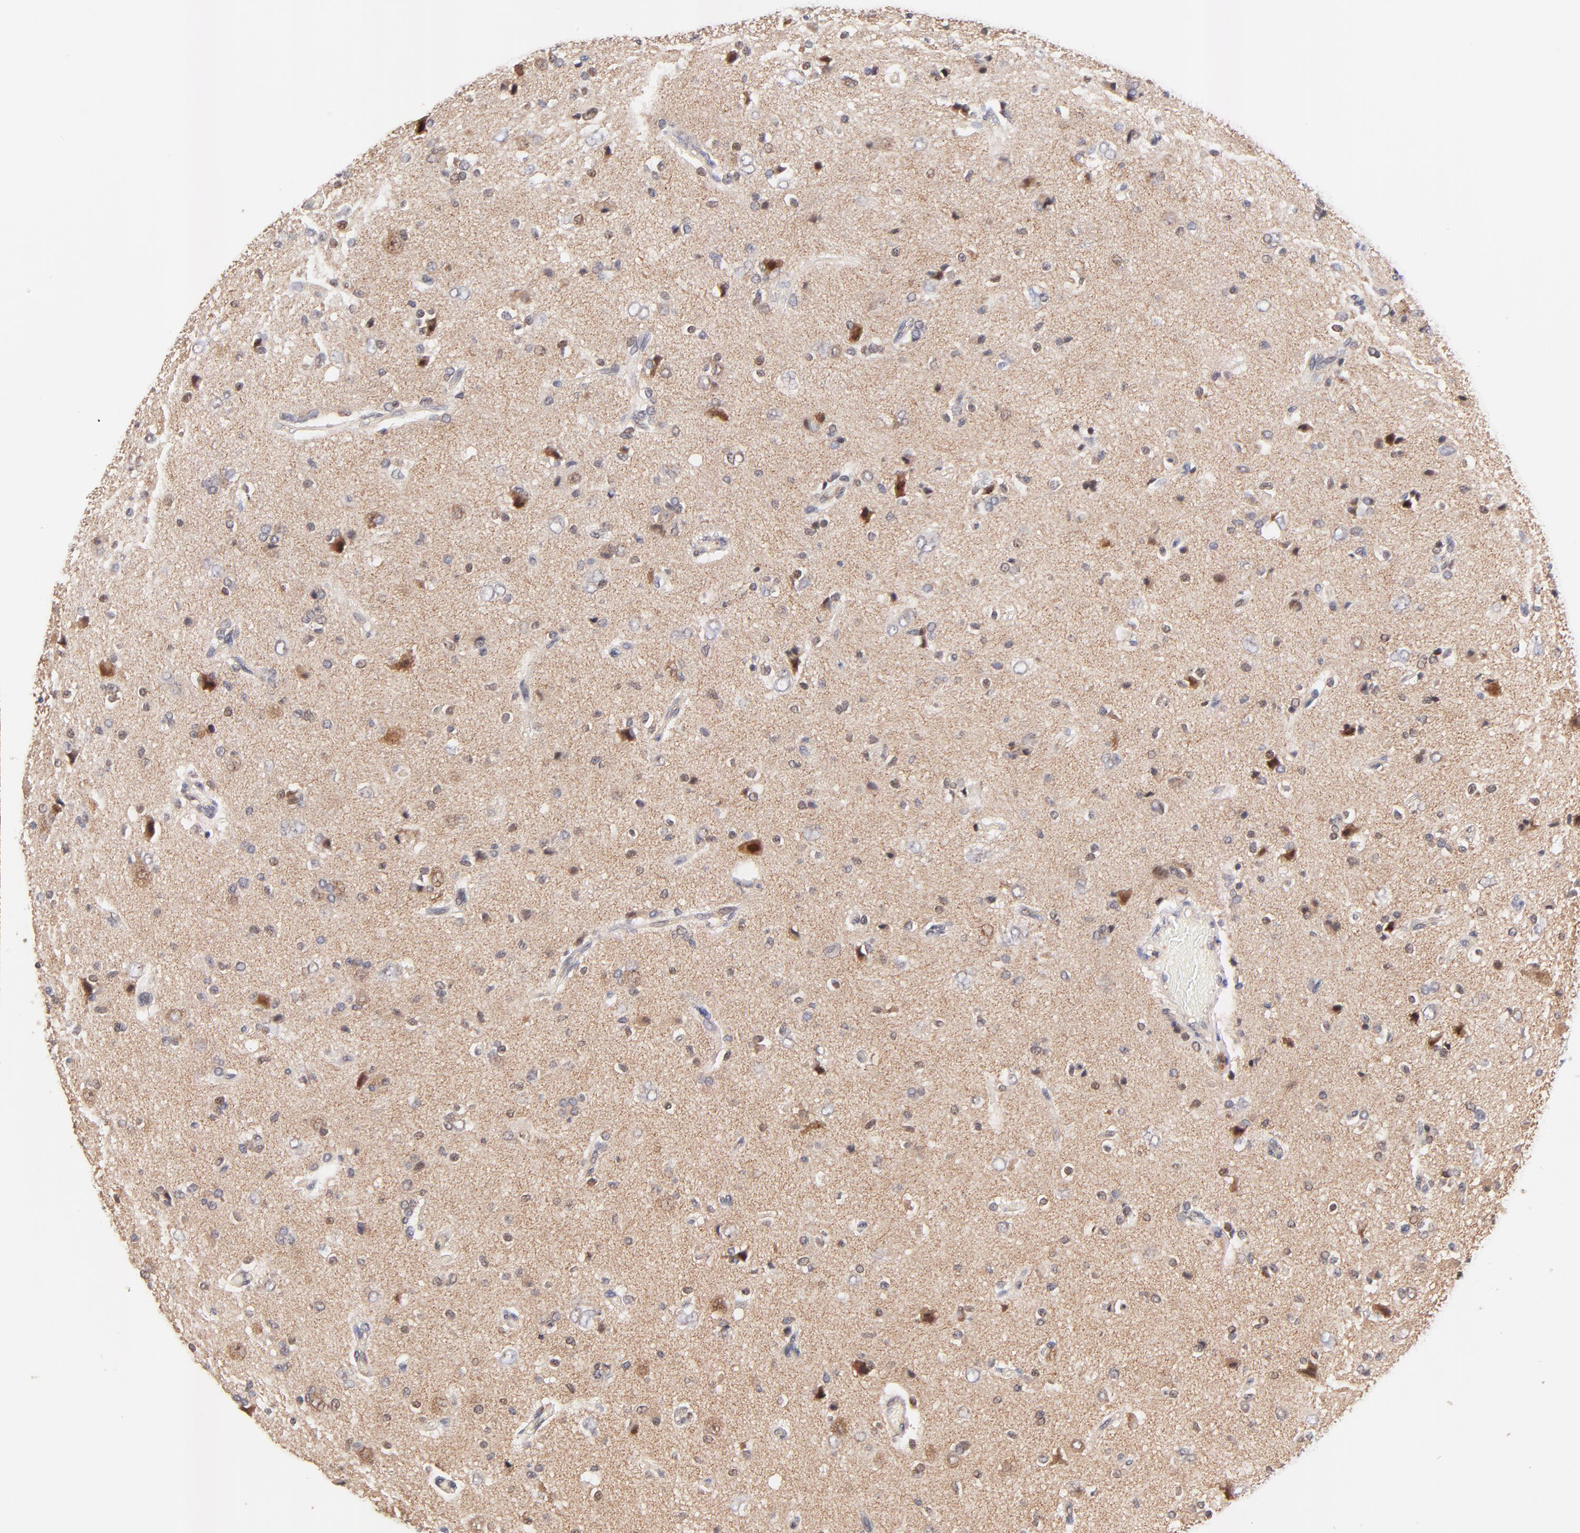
{"staining": {"intensity": "moderate", "quantity": "<25%", "location": "cytoplasmic/membranous,nuclear"}, "tissue": "glioma", "cell_type": "Tumor cells", "image_type": "cancer", "snomed": [{"axis": "morphology", "description": "Glioma, malignant, High grade"}, {"axis": "topography", "description": "Brain"}], "caption": "Approximately <25% of tumor cells in human glioma reveal moderate cytoplasmic/membranous and nuclear protein positivity as visualized by brown immunohistochemical staining.", "gene": "TXNL1", "patient": {"sex": "male", "age": 47}}